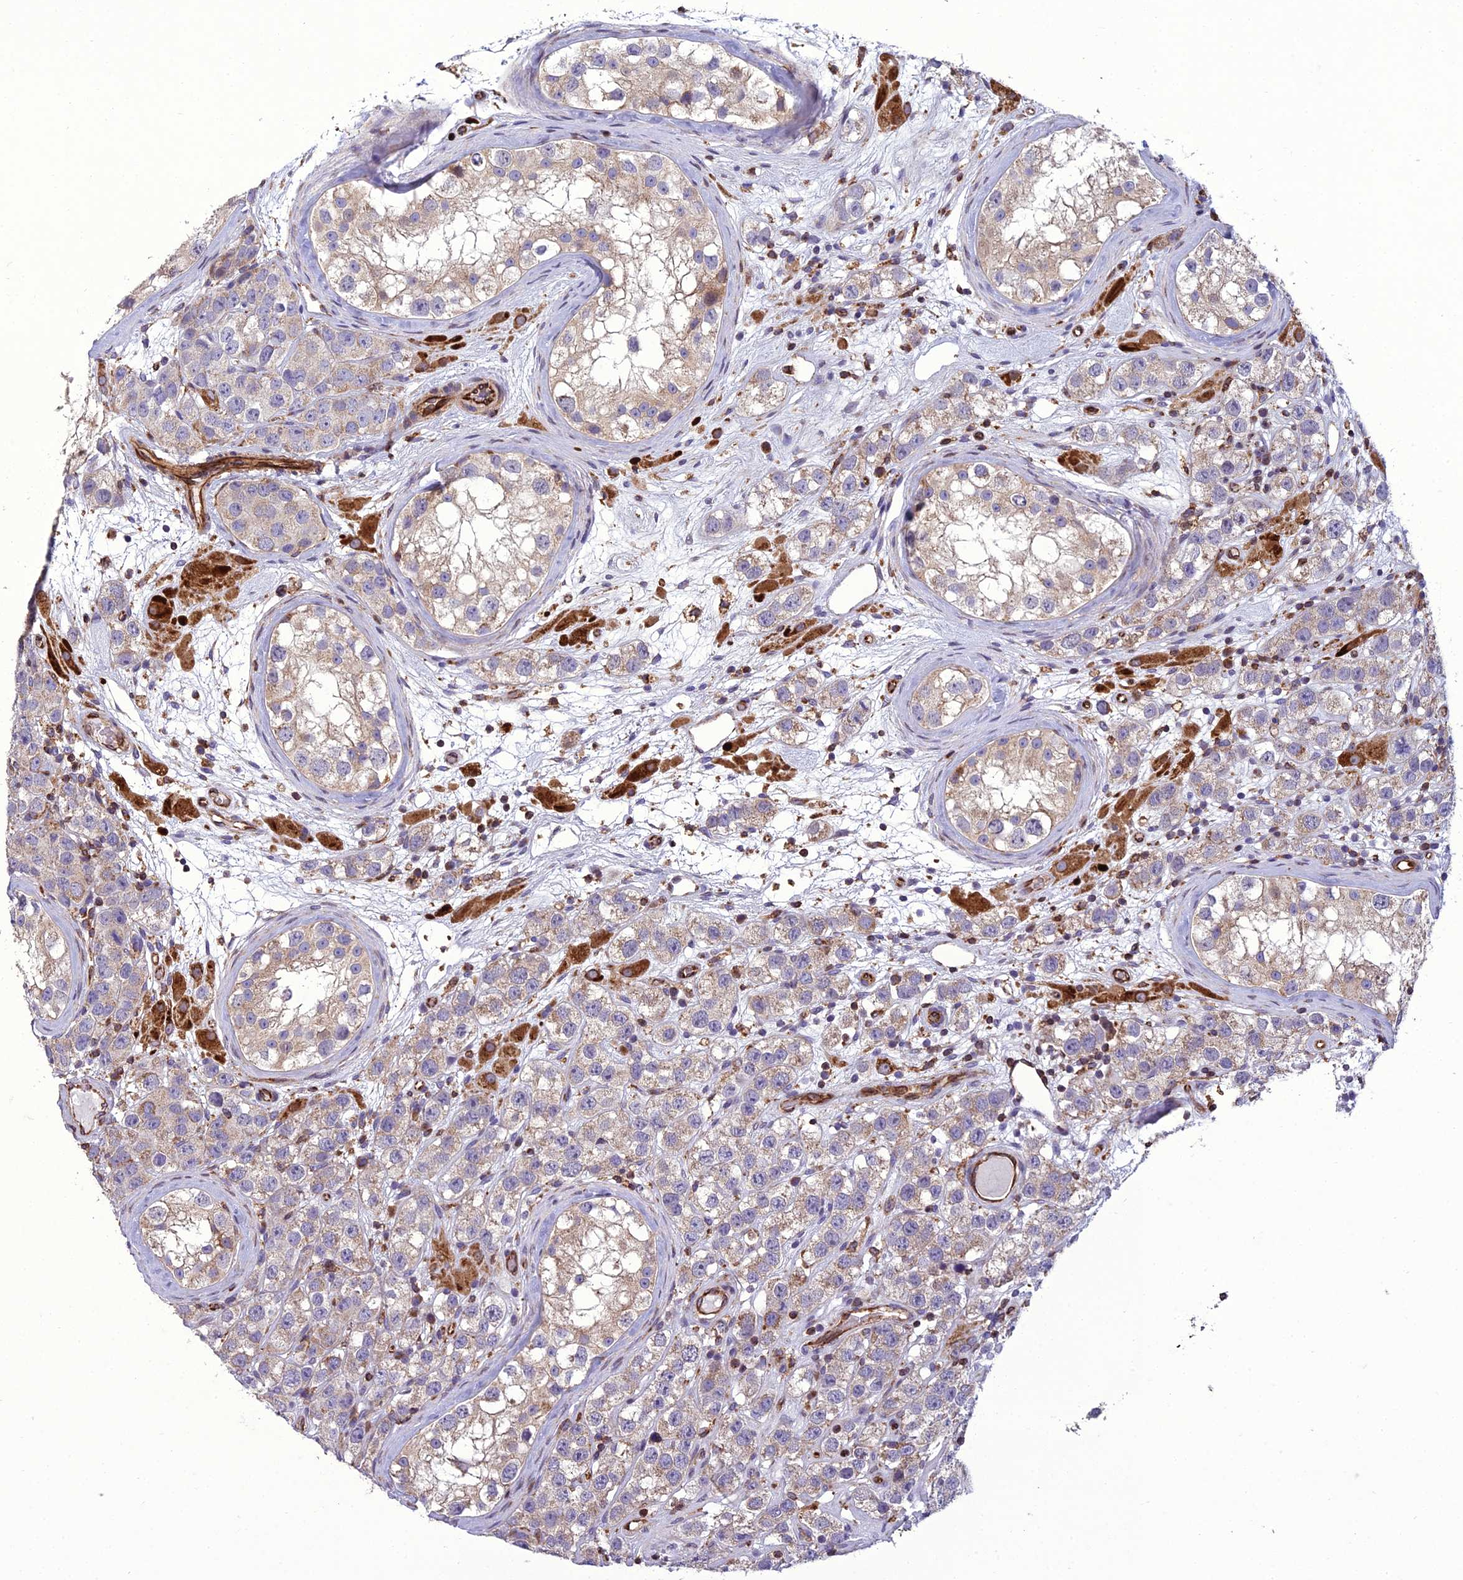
{"staining": {"intensity": "weak", "quantity": "25%-75%", "location": "cytoplasmic/membranous"}, "tissue": "testis cancer", "cell_type": "Tumor cells", "image_type": "cancer", "snomed": [{"axis": "morphology", "description": "Seminoma, NOS"}, {"axis": "topography", "description": "Testis"}], "caption": "This micrograph exhibits IHC staining of human testis cancer (seminoma), with low weak cytoplasmic/membranous positivity in approximately 25%-75% of tumor cells.", "gene": "GIMAP1", "patient": {"sex": "male", "age": 28}}